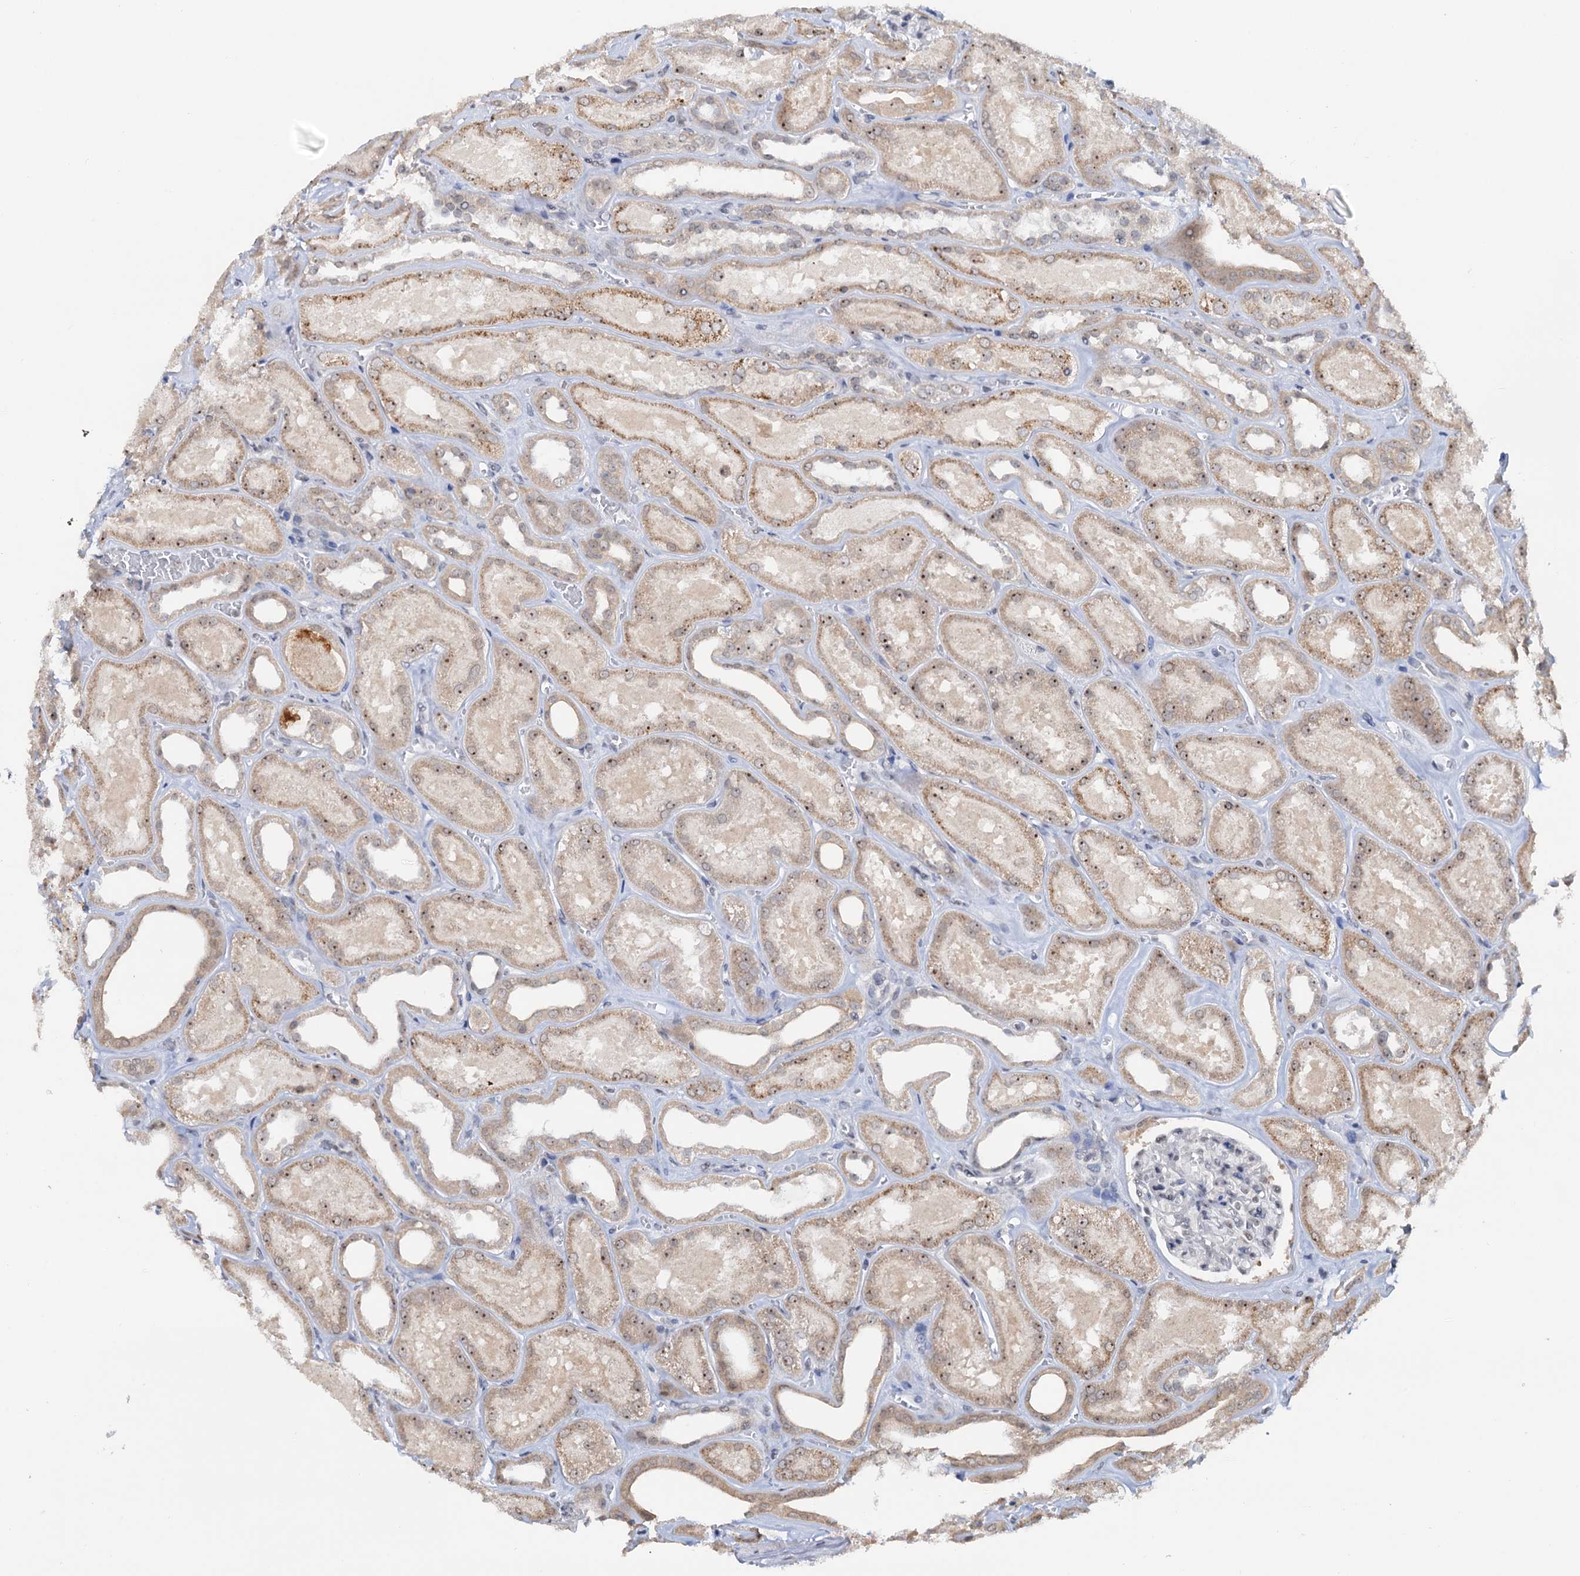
{"staining": {"intensity": "negative", "quantity": "none", "location": "none"}, "tissue": "kidney", "cell_type": "Cells in glomeruli", "image_type": "normal", "snomed": [{"axis": "morphology", "description": "Normal tissue, NOS"}, {"axis": "morphology", "description": "Adenocarcinoma, NOS"}, {"axis": "topography", "description": "Kidney"}], "caption": "An IHC photomicrograph of benign kidney is shown. There is no staining in cells in glomeruli of kidney.", "gene": "NAT10", "patient": {"sex": "female", "age": 68}}